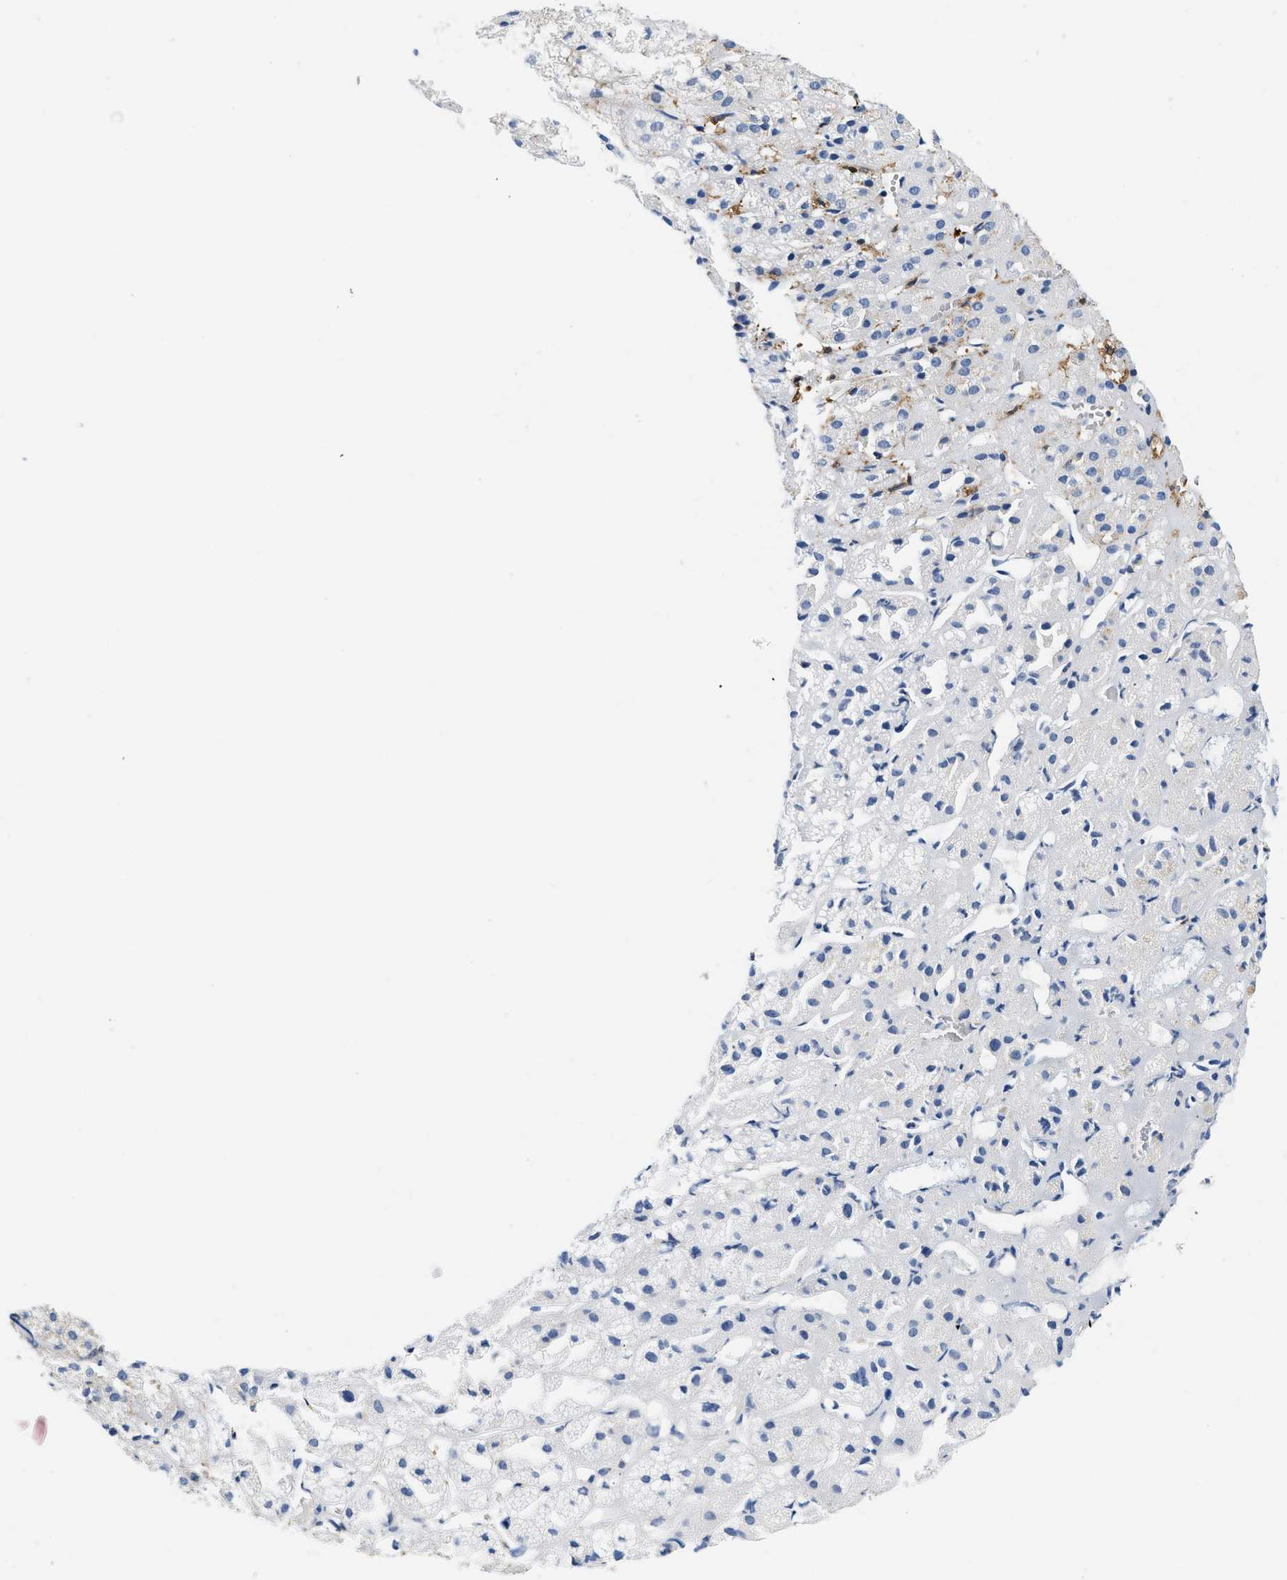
{"staining": {"intensity": "strong", "quantity": "<25%", "location": "cytoplasmic/membranous"}, "tissue": "adrenal gland", "cell_type": "Glandular cells", "image_type": "normal", "snomed": [{"axis": "morphology", "description": "Normal tissue, NOS"}, {"axis": "topography", "description": "Adrenal gland"}], "caption": "Strong cytoplasmic/membranous protein staining is identified in approximately <25% of glandular cells in adrenal gland. The staining is performed using DAB brown chromogen to label protein expression. The nuclei are counter-stained blue using hematoxylin.", "gene": "GSN", "patient": {"sex": "female", "age": 71}}